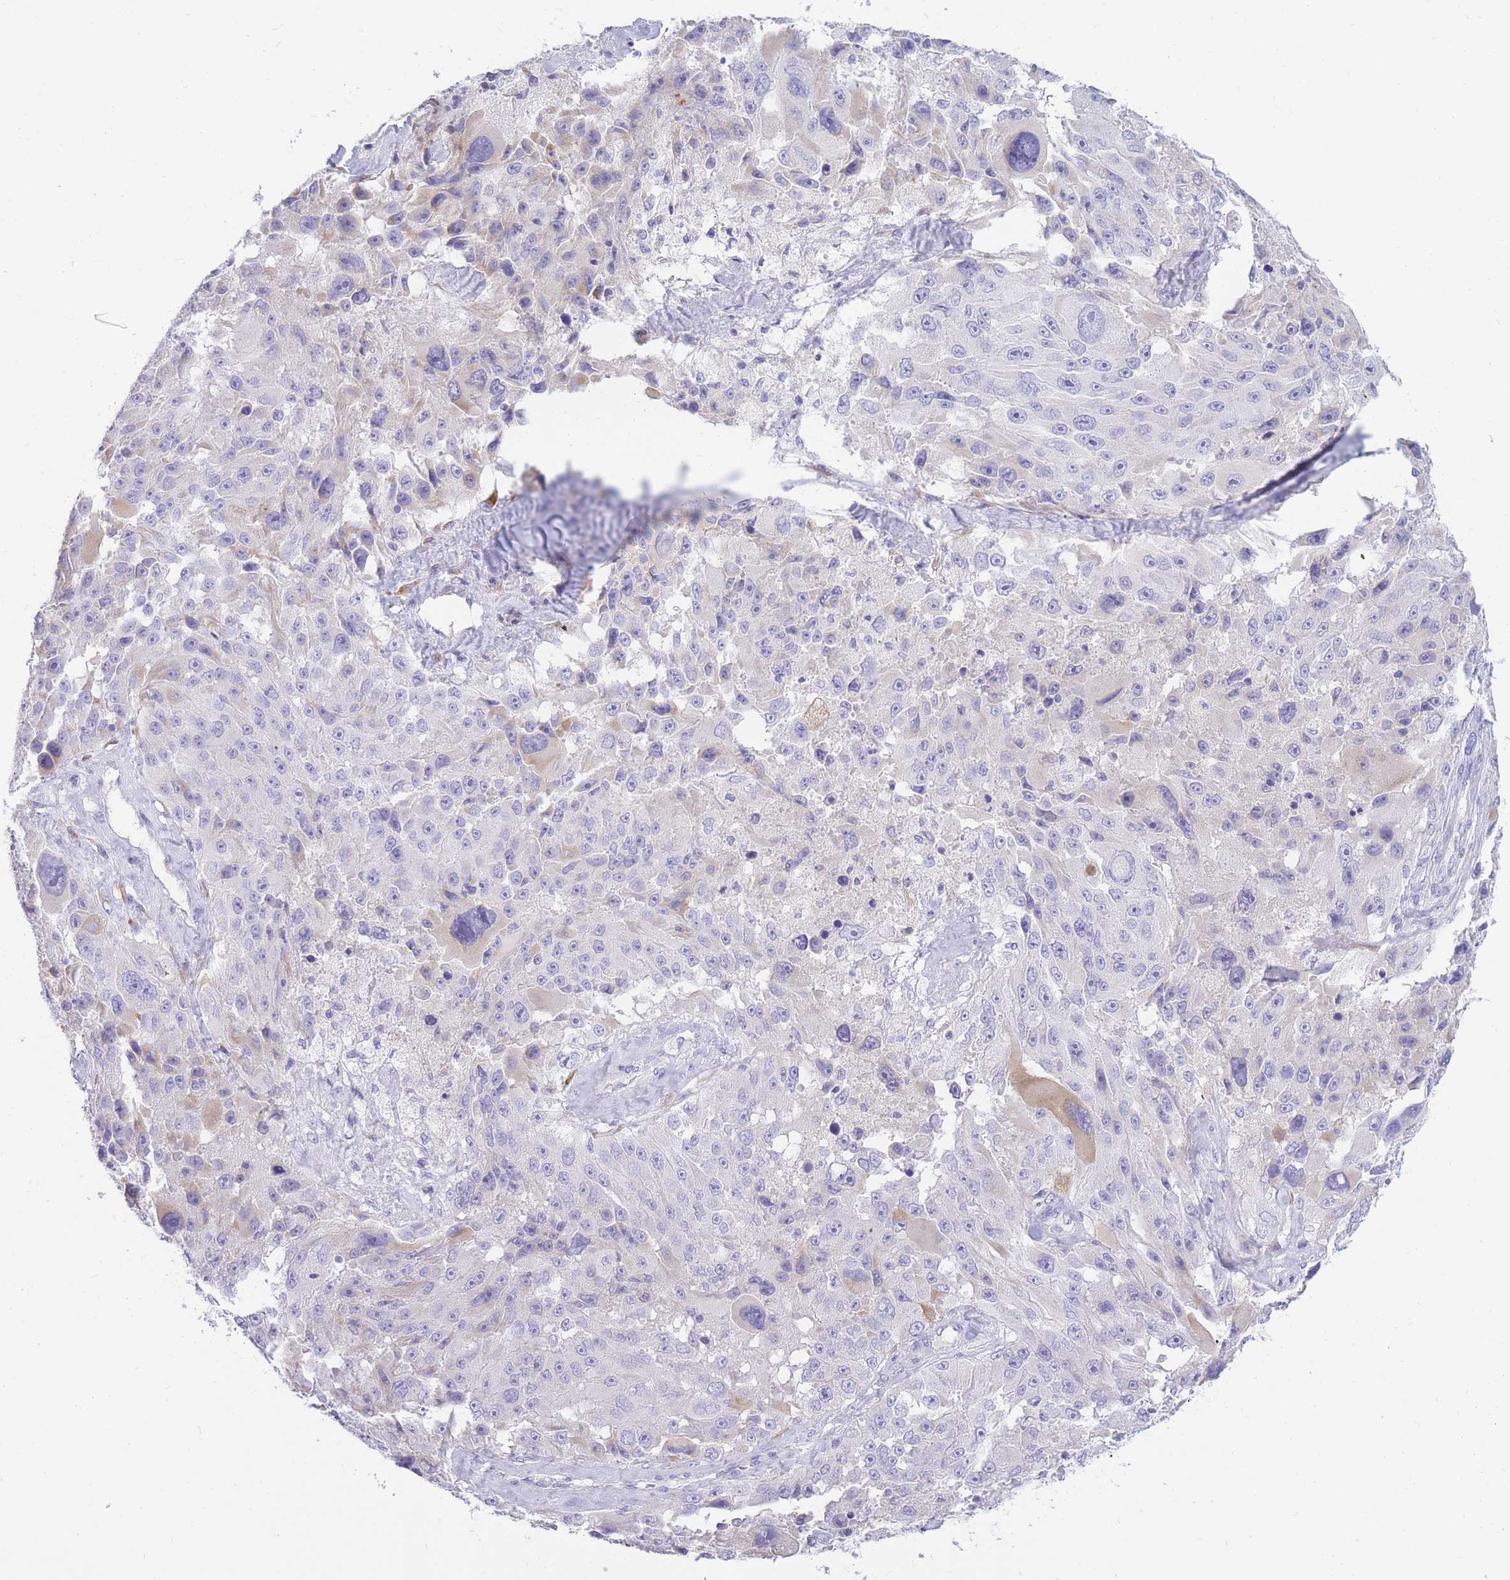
{"staining": {"intensity": "negative", "quantity": "none", "location": "none"}, "tissue": "melanoma", "cell_type": "Tumor cells", "image_type": "cancer", "snomed": [{"axis": "morphology", "description": "Malignant melanoma, Metastatic site"}, {"axis": "topography", "description": "Lymph node"}], "caption": "Tumor cells are negative for protein expression in human melanoma. (DAB (3,3'-diaminobenzidine) IHC, high magnification).", "gene": "TPSD1", "patient": {"sex": "male", "age": 62}}